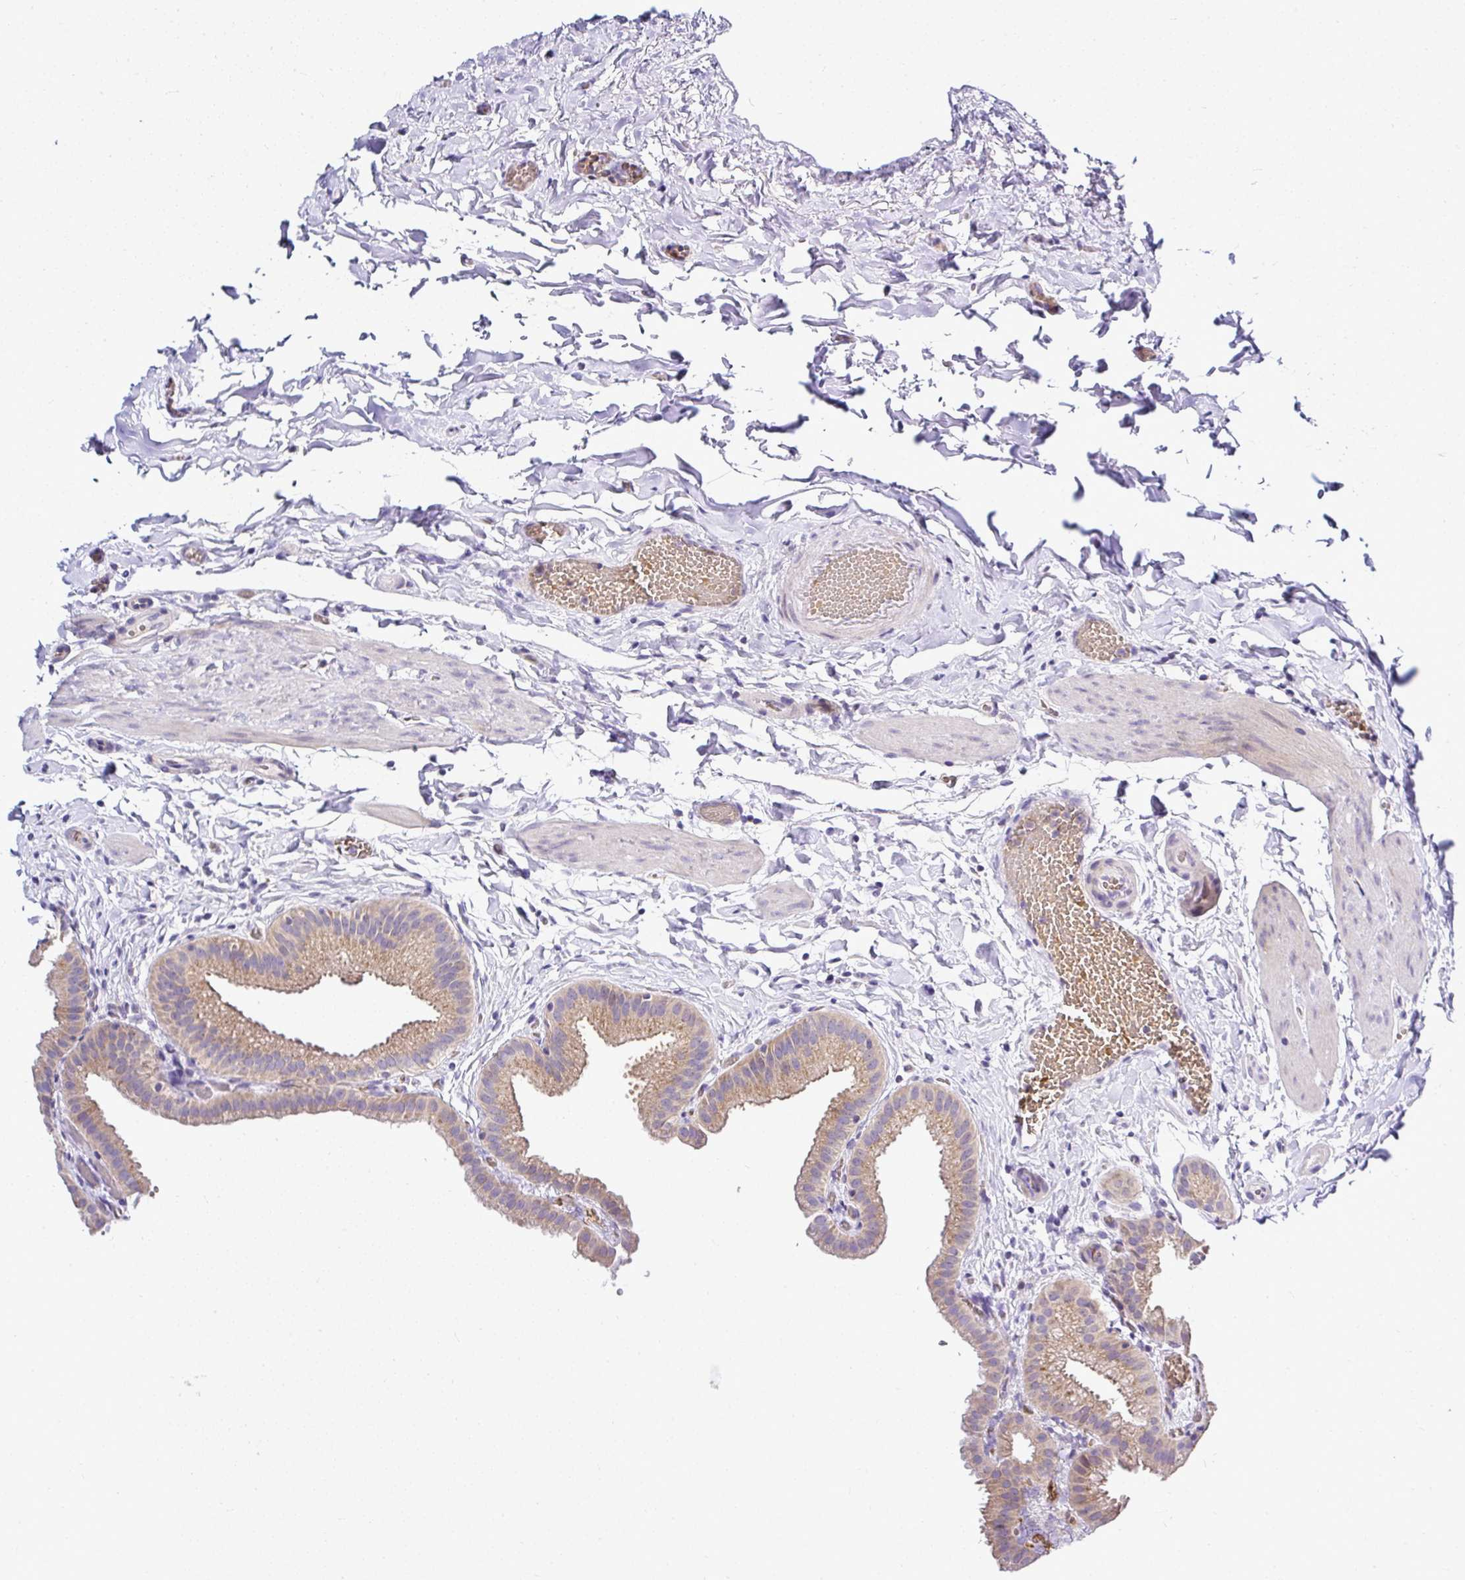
{"staining": {"intensity": "moderate", "quantity": "25%-75%", "location": "cytoplasmic/membranous"}, "tissue": "gallbladder", "cell_type": "Glandular cells", "image_type": "normal", "snomed": [{"axis": "morphology", "description": "Normal tissue, NOS"}, {"axis": "topography", "description": "Gallbladder"}], "caption": "This photomicrograph demonstrates benign gallbladder stained with immunohistochemistry to label a protein in brown. The cytoplasmic/membranous of glandular cells show moderate positivity for the protein. Nuclei are counter-stained blue.", "gene": "DEPDC5", "patient": {"sex": "female", "age": 63}}